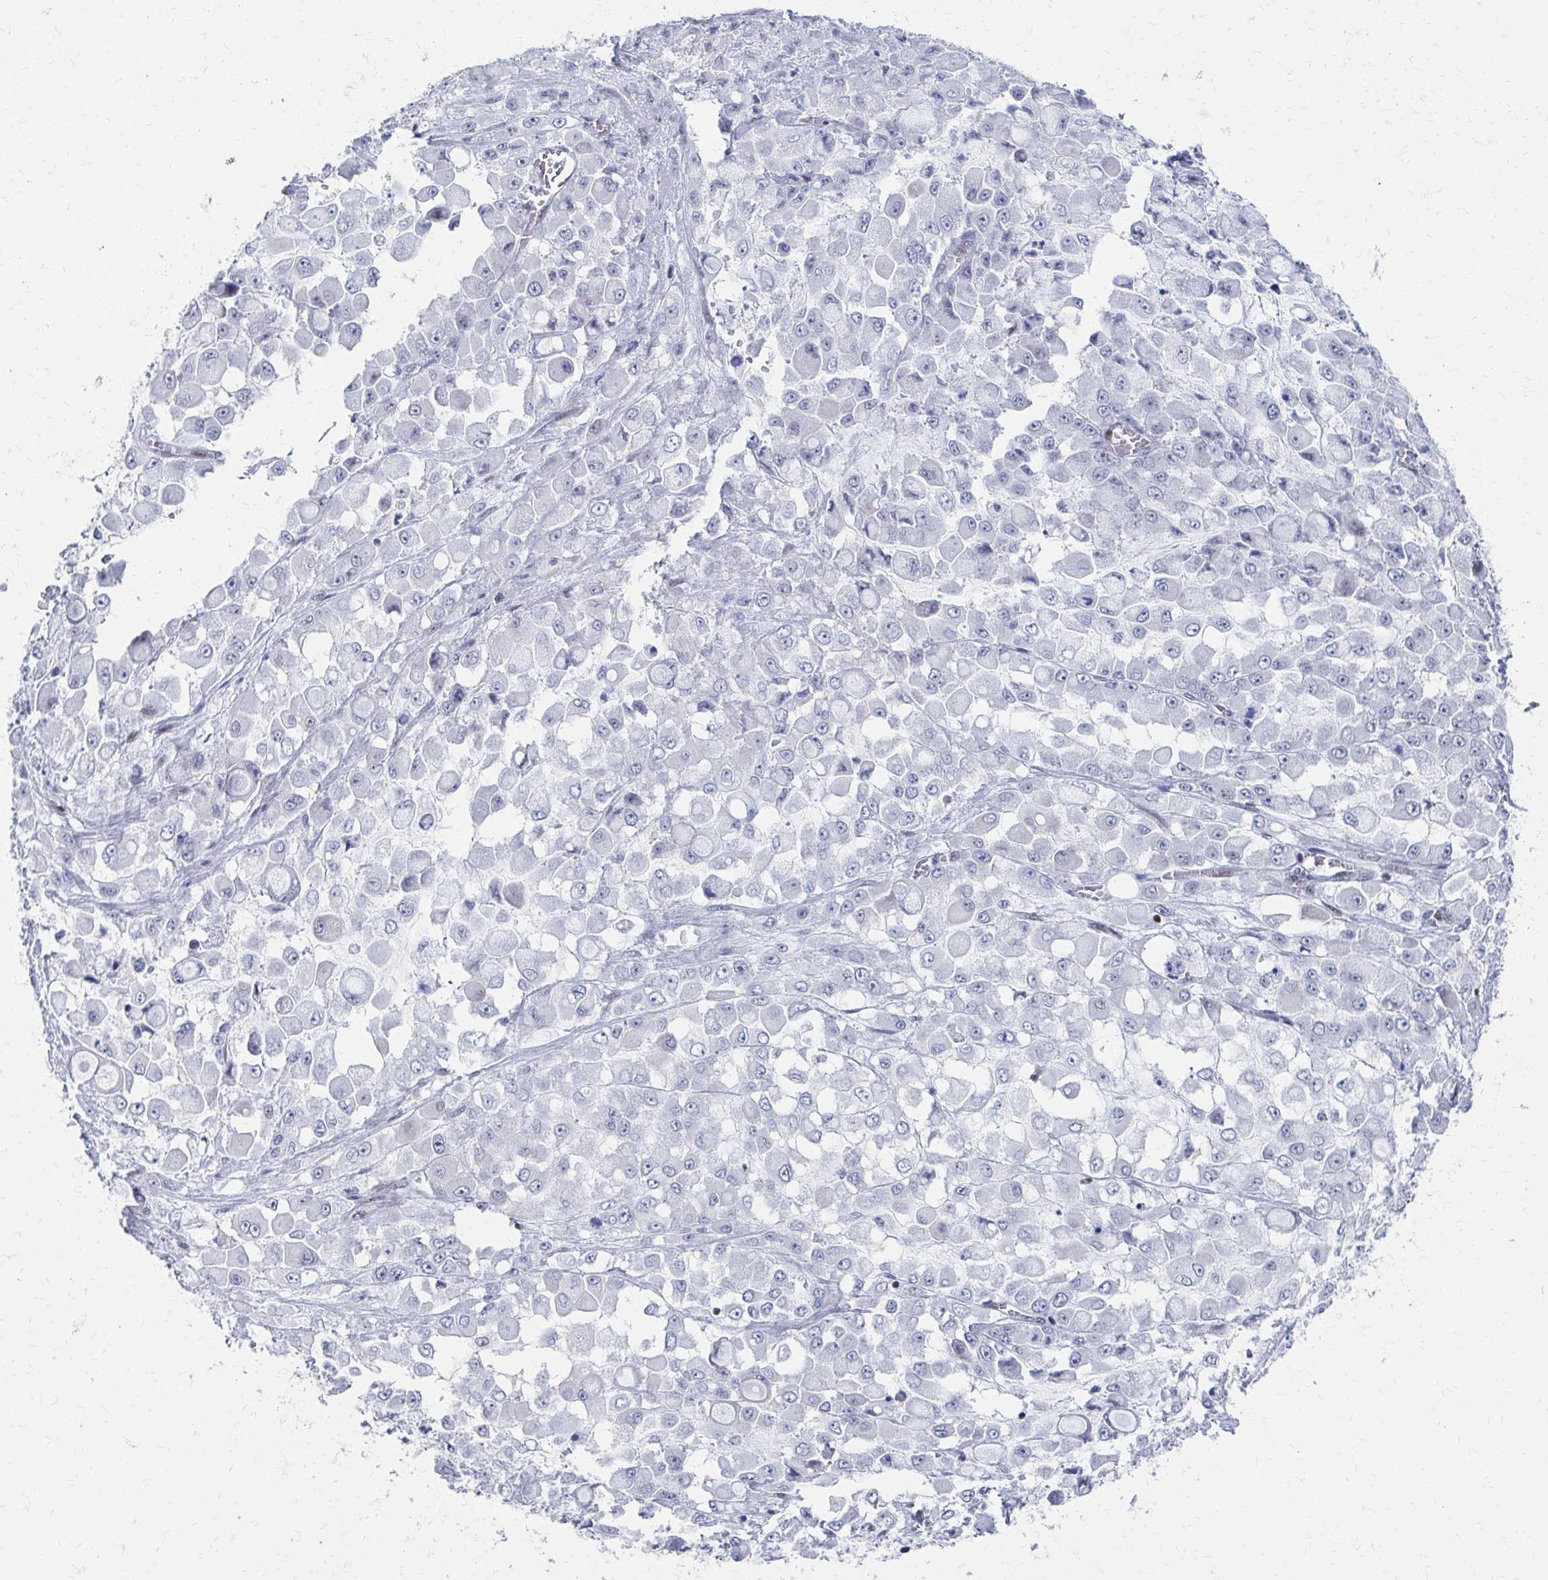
{"staining": {"intensity": "negative", "quantity": "none", "location": "none"}, "tissue": "stomach cancer", "cell_type": "Tumor cells", "image_type": "cancer", "snomed": [{"axis": "morphology", "description": "Adenocarcinoma, NOS"}, {"axis": "topography", "description": "Stomach"}], "caption": "An IHC photomicrograph of stomach adenocarcinoma is shown. There is no staining in tumor cells of stomach adenocarcinoma.", "gene": "CDIN1", "patient": {"sex": "female", "age": 76}}